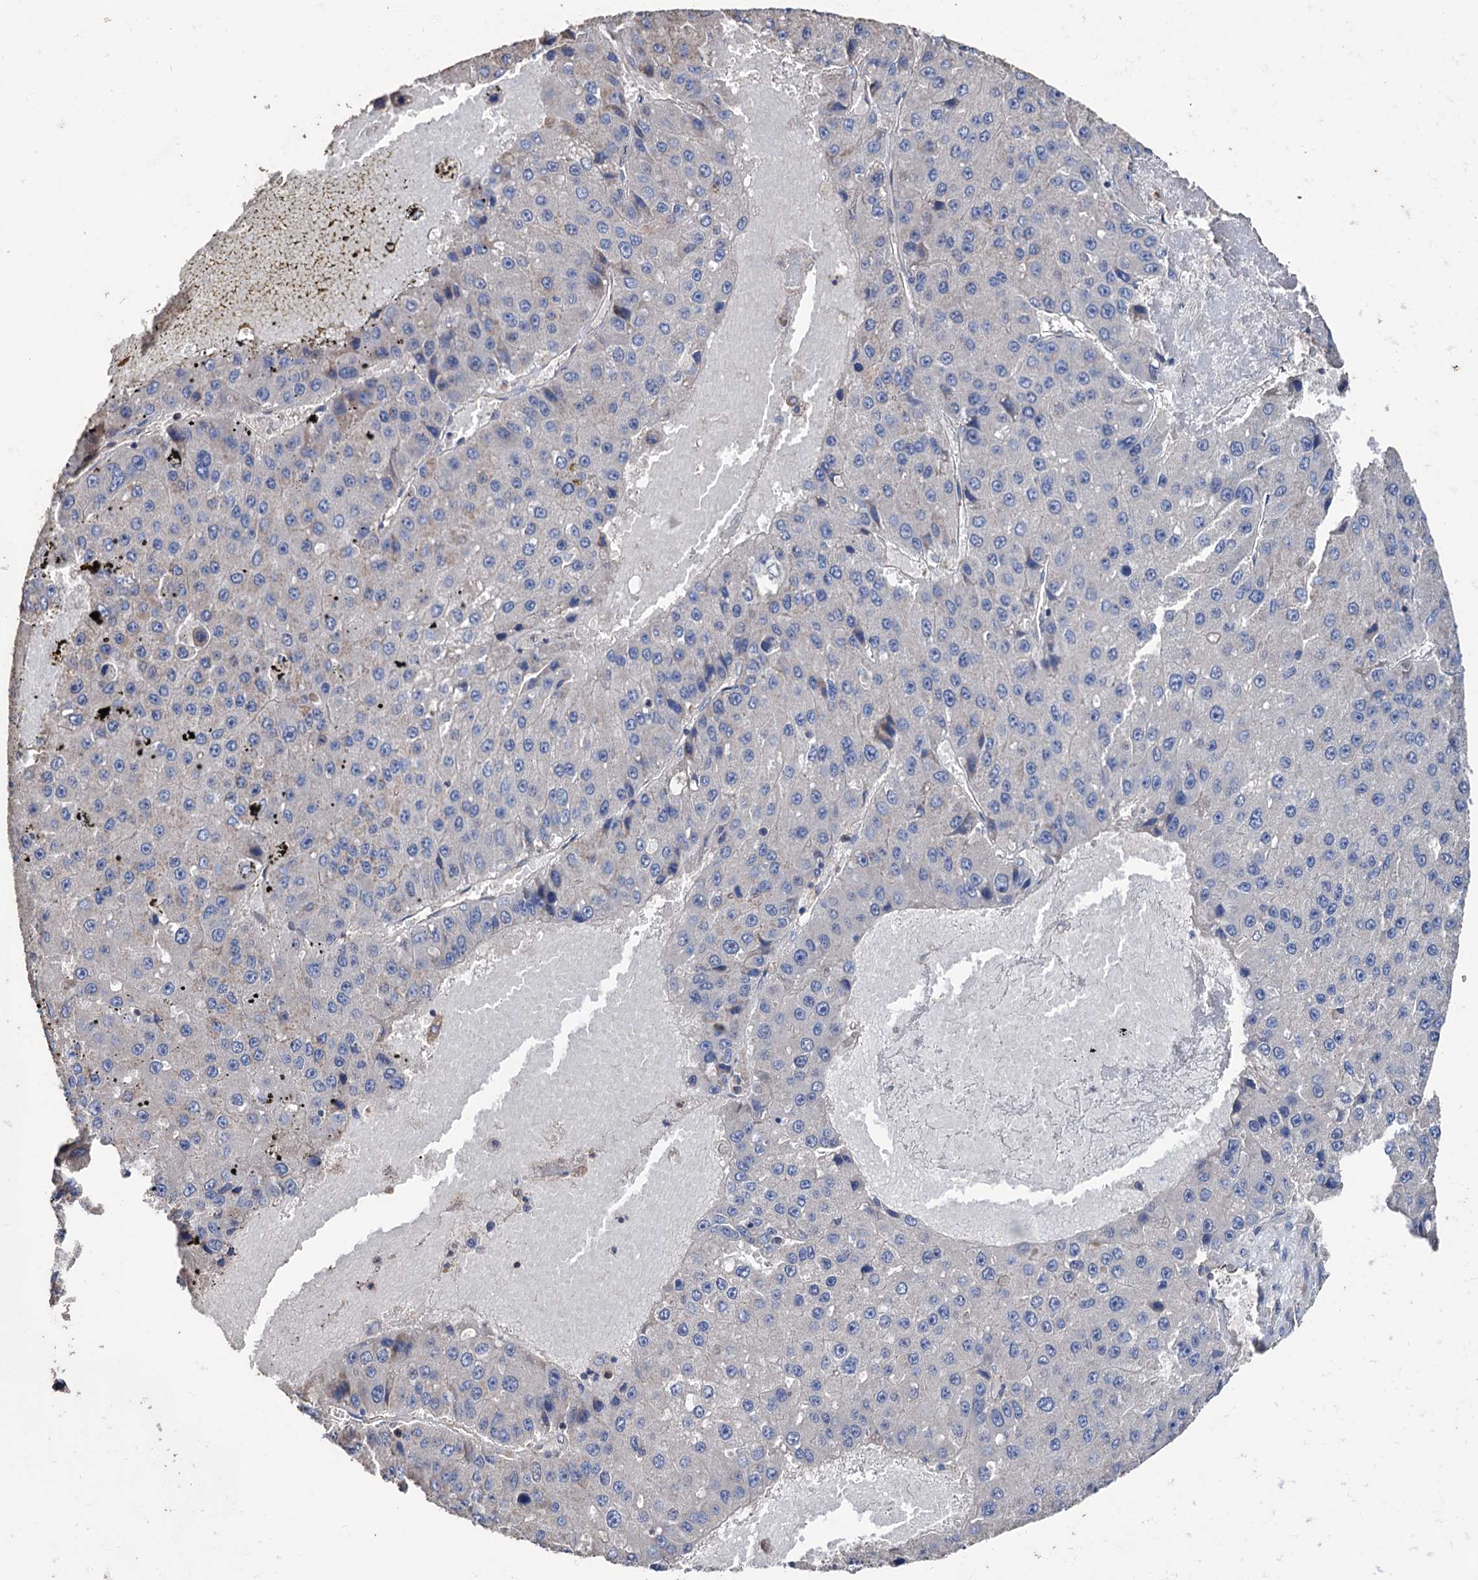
{"staining": {"intensity": "weak", "quantity": "<25%", "location": "cytoplasmic/membranous"}, "tissue": "liver cancer", "cell_type": "Tumor cells", "image_type": "cancer", "snomed": [{"axis": "morphology", "description": "Carcinoma, Hepatocellular, NOS"}, {"axis": "topography", "description": "Liver"}], "caption": "A micrograph of human hepatocellular carcinoma (liver) is negative for staining in tumor cells.", "gene": "STING1", "patient": {"sex": "female", "age": 73}}